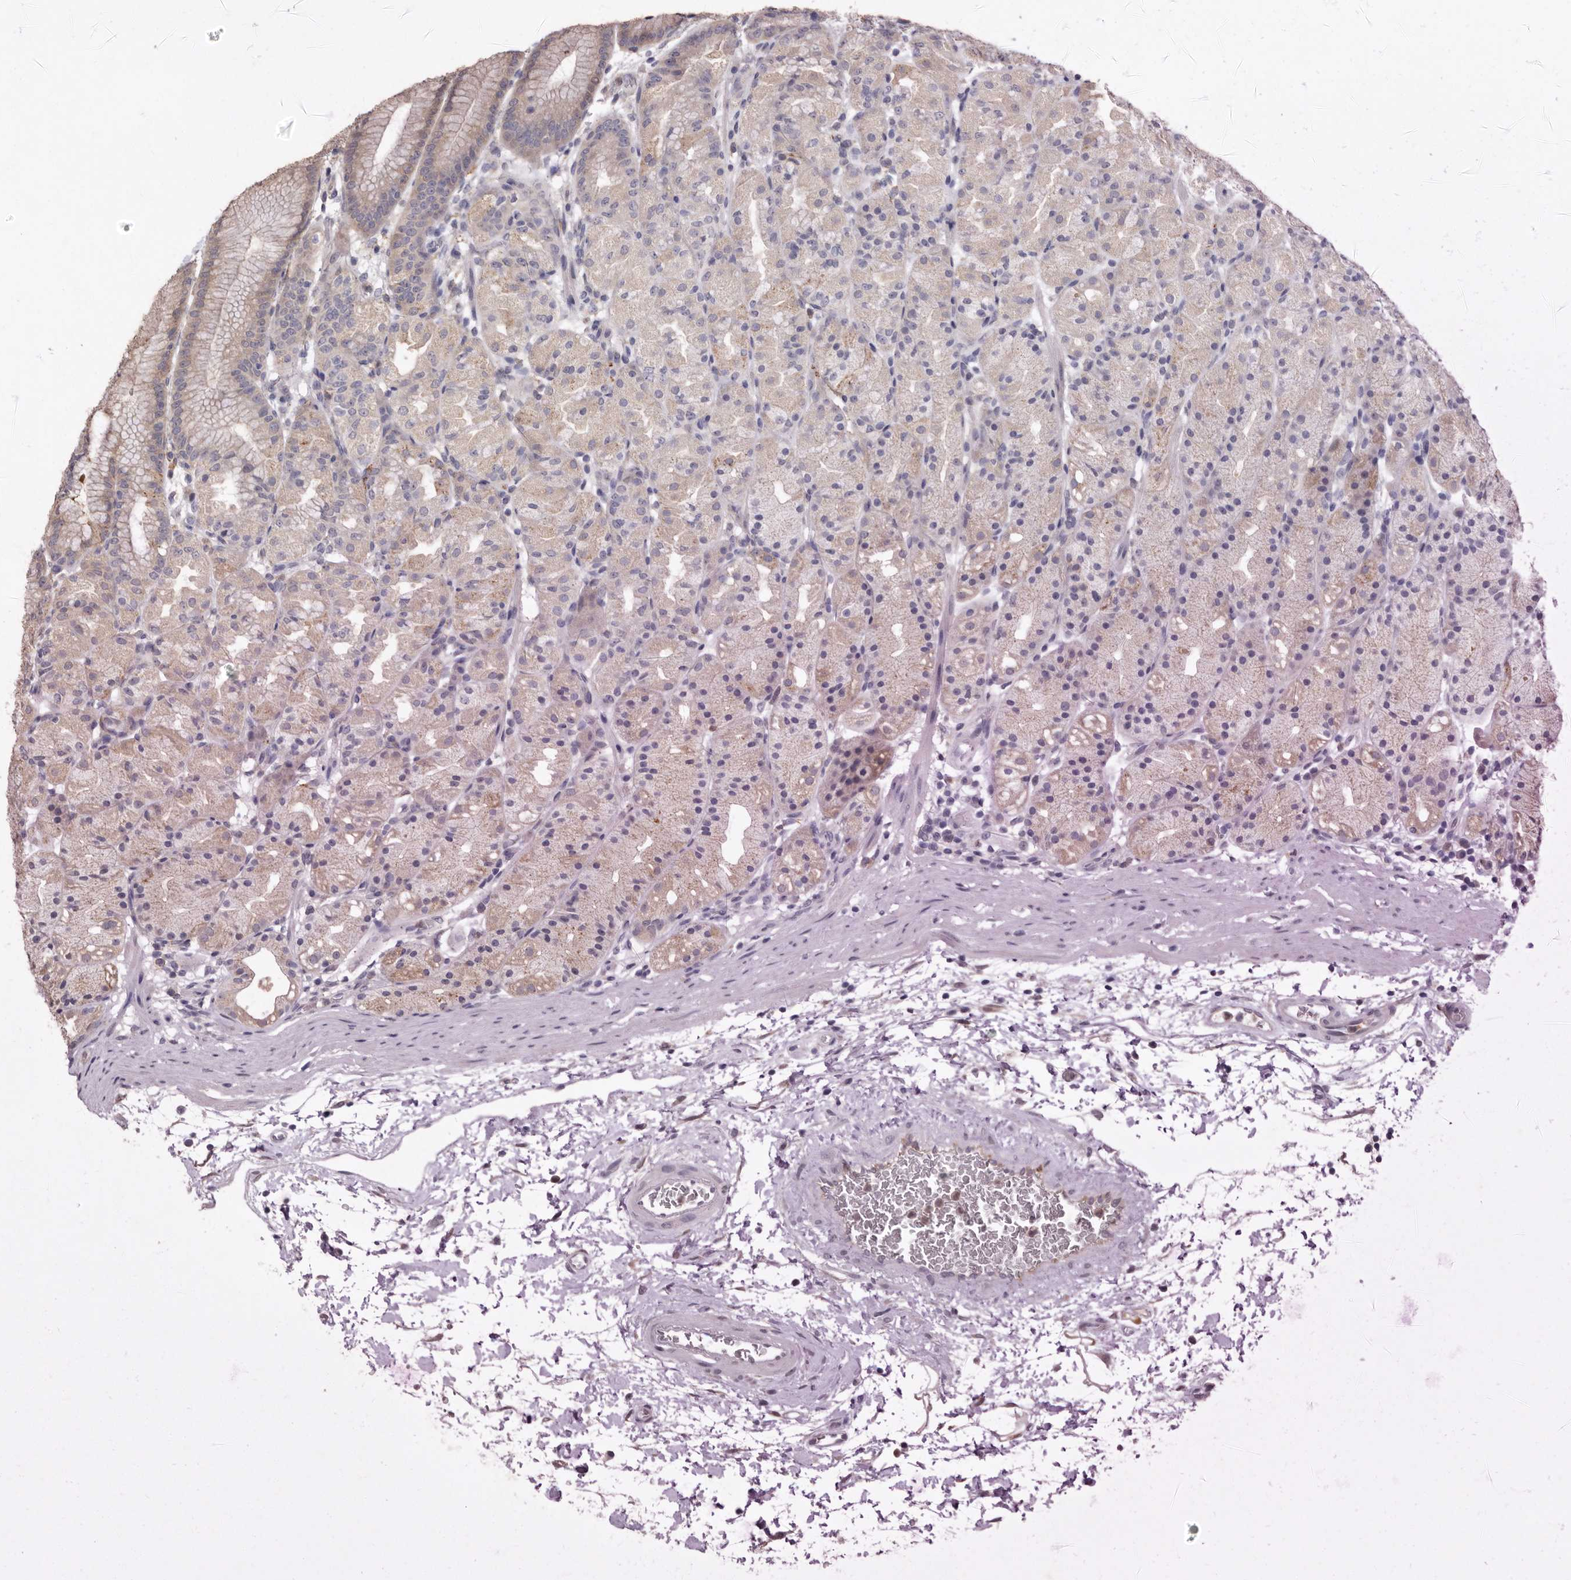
{"staining": {"intensity": "weak", "quantity": "25%-75%", "location": "cytoplasmic/membranous"}, "tissue": "stomach", "cell_type": "Glandular cells", "image_type": "normal", "snomed": [{"axis": "morphology", "description": "Normal tissue, NOS"}, {"axis": "topography", "description": "Stomach, upper"}], "caption": "Stomach was stained to show a protein in brown. There is low levels of weak cytoplasmic/membranous positivity in about 25%-75% of glandular cells. The protein of interest is stained brown, and the nuclei are stained in blue (DAB IHC with brightfield microscopy, high magnification).", "gene": "SULT1E1", "patient": {"sex": "male", "age": 48}}